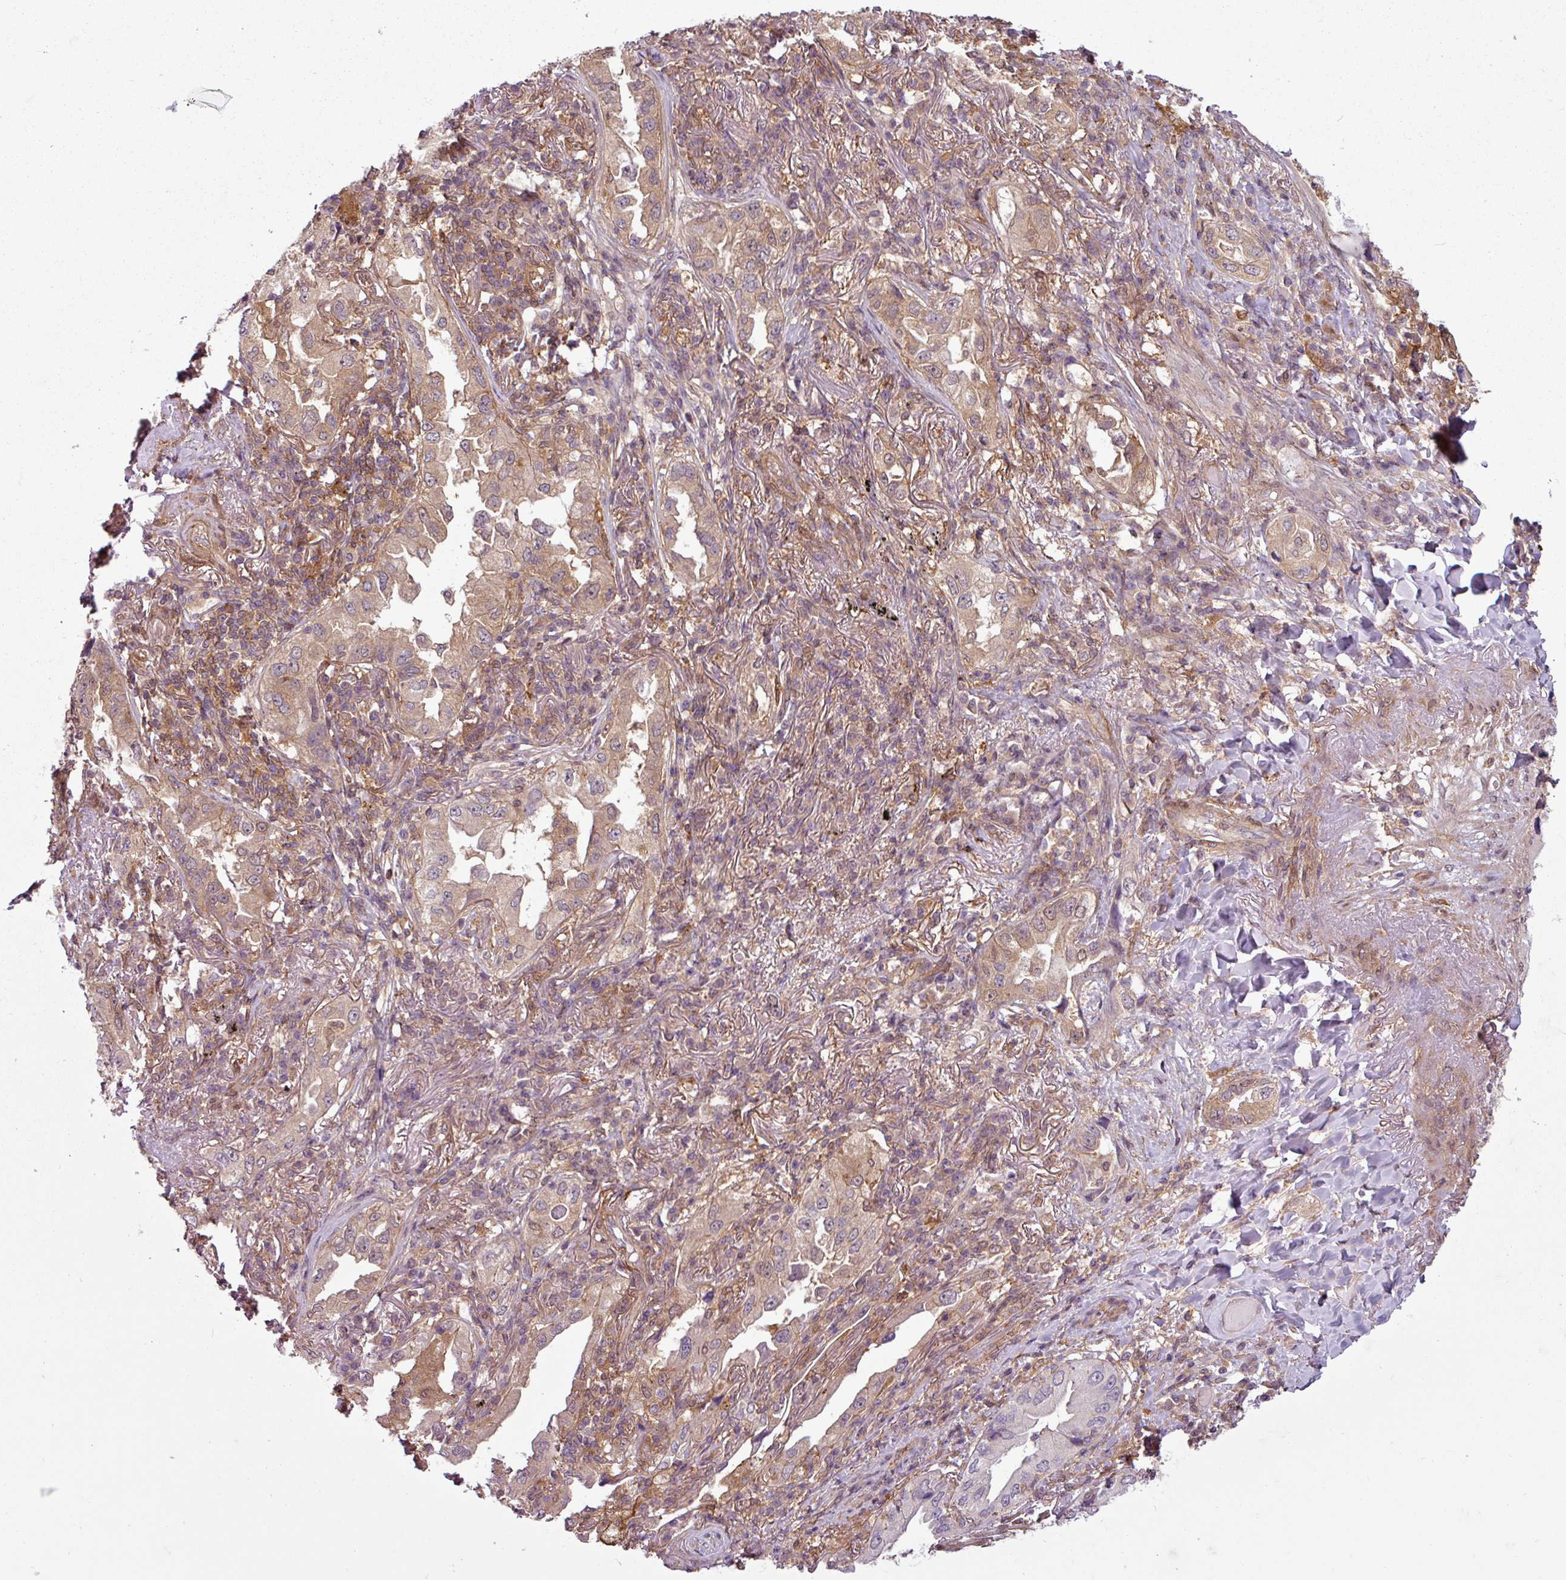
{"staining": {"intensity": "weak", "quantity": ">75%", "location": "cytoplasmic/membranous"}, "tissue": "lung cancer", "cell_type": "Tumor cells", "image_type": "cancer", "snomed": [{"axis": "morphology", "description": "Adenocarcinoma, NOS"}, {"axis": "topography", "description": "Lung"}], "caption": "Lung adenocarcinoma stained with a brown dye displays weak cytoplasmic/membranous positive positivity in approximately >75% of tumor cells.", "gene": "SH3BGRL", "patient": {"sex": "female", "age": 69}}